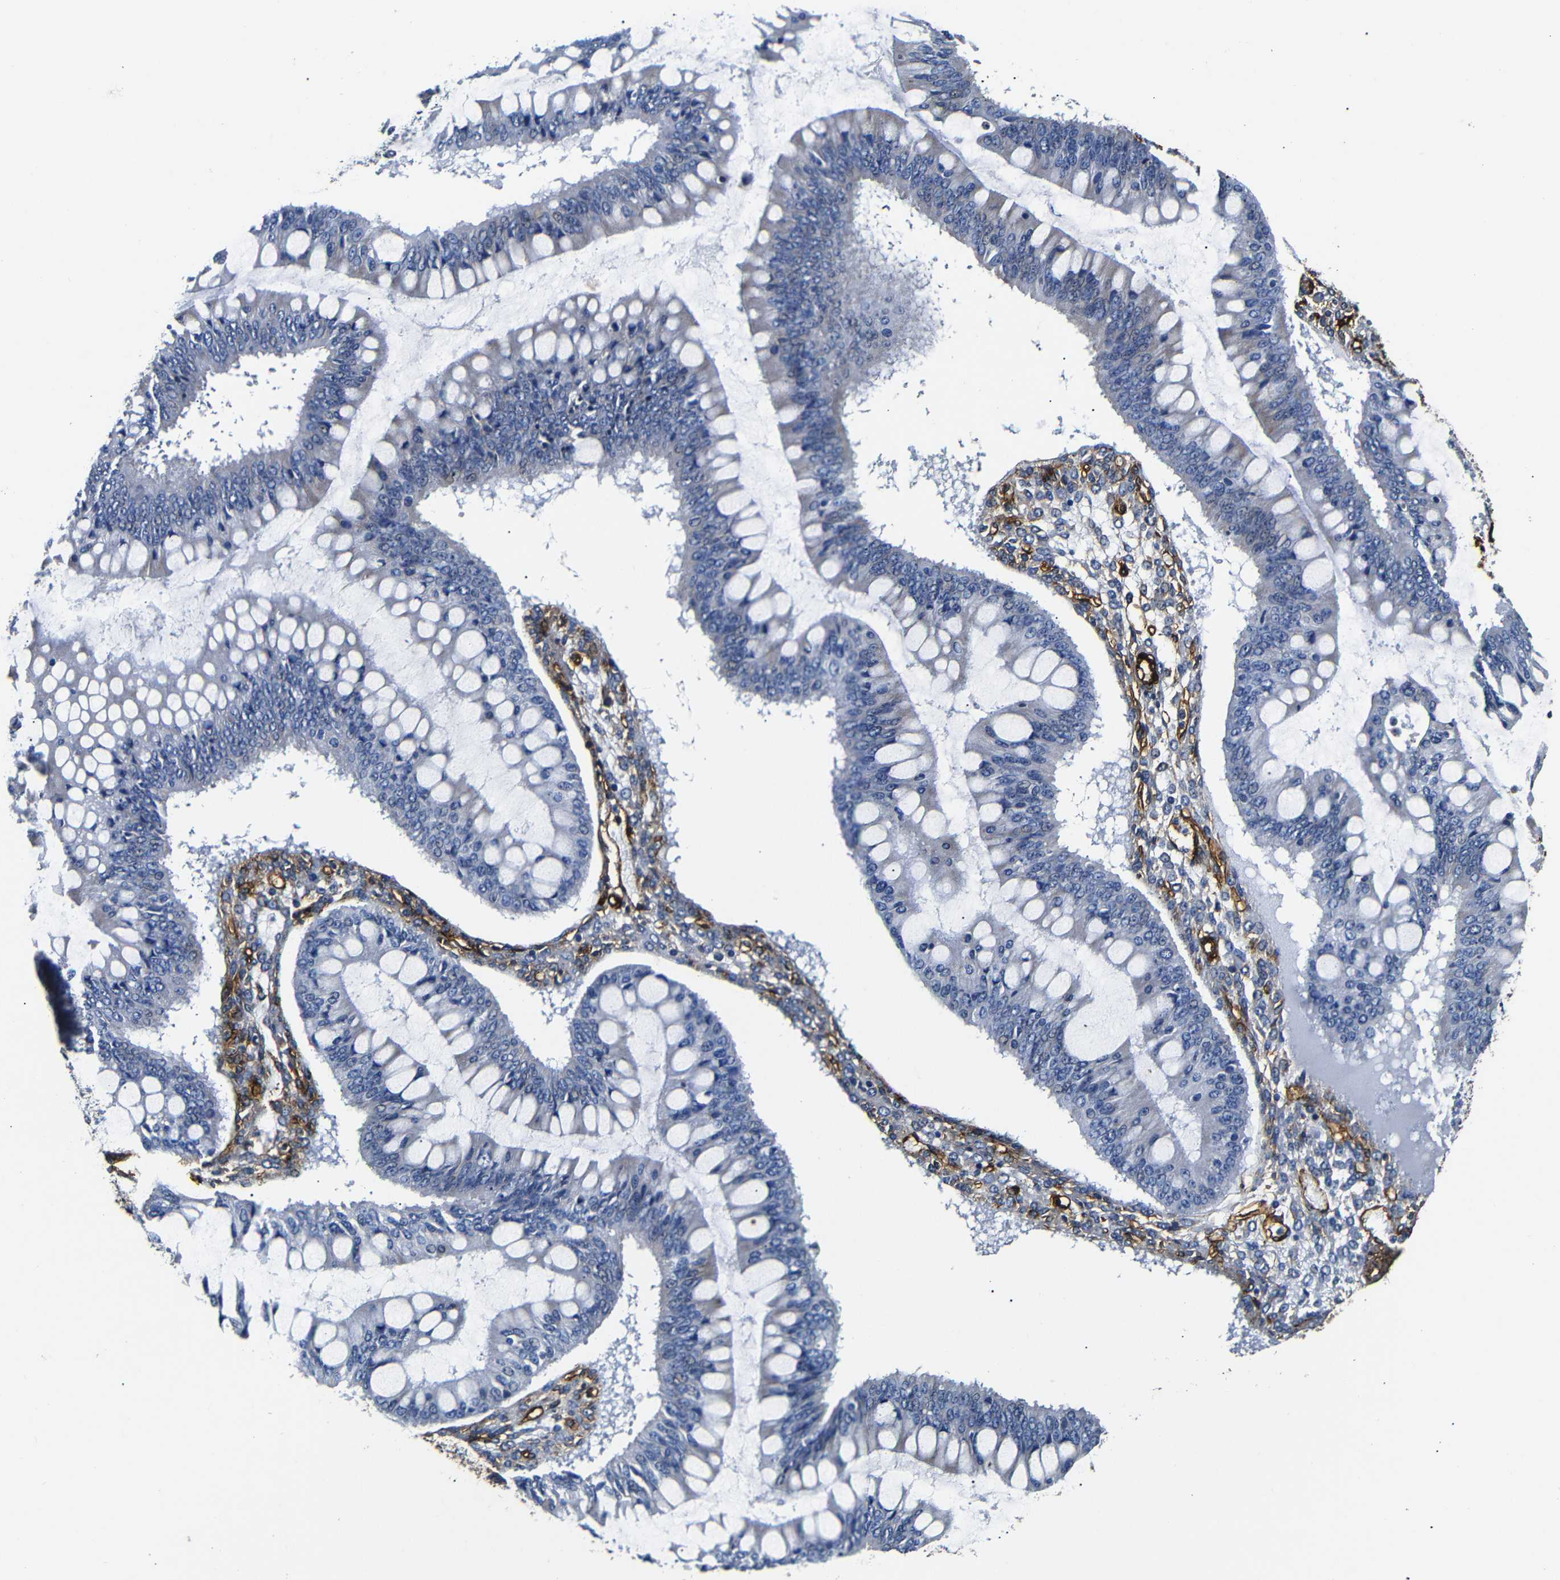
{"staining": {"intensity": "negative", "quantity": "none", "location": "none"}, "tissue": "ovarian cancer", "cell_type": "Tumor cells", "image_type": "cancer", "snomed": [{"axis": "morphology", "description": "Cystadenocarcinoma, mucinous, NOS"}, {"axis": "topography", "description": "Ovary"}], "caption": "Photomicrograph shows no significant protein expression in tumor cells of ovarian mucinous cystadenocarcinoma. (DAB (3,3'-diaminobenzidine) immunohistochemistry visualized using brightfield microscopy, high magnification).", "gene": "CAV2", "patient": {"sex": "female", "age": 73}}